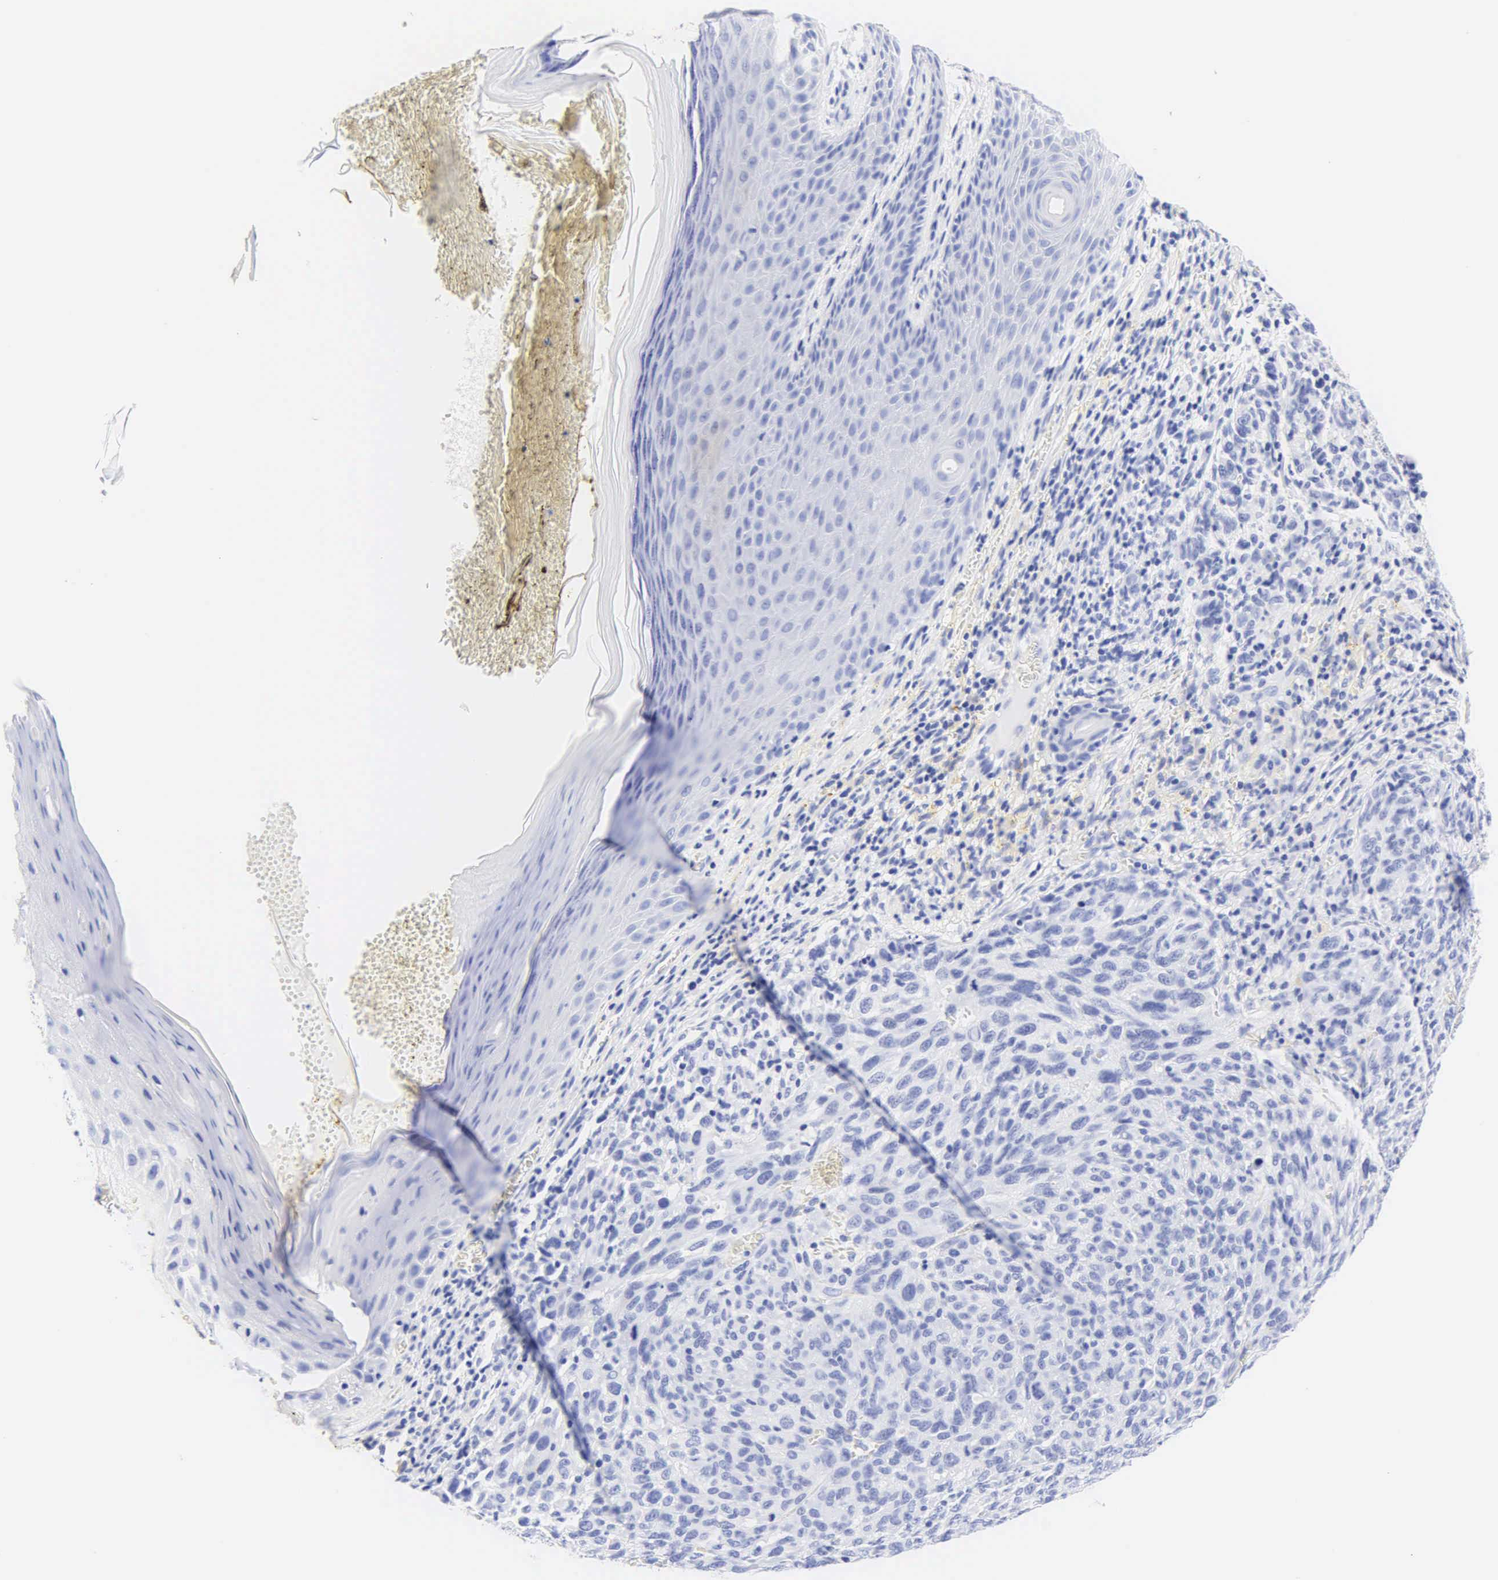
{"staining": {"intensity": "negative", "quantity": "none", "location": "none"}, "tissue": "melanoma", "cell_type": "Tumor cells", "image_type": "cancer", "snomed": [{"axis": "morphology", "description": "Malignant melanoma, NOS"}, {"axis": "topography", "description": "Skin"}], "caption": "Histopathology image shows no significant protein staining in tumor cells of melanoma.", "gene": "KRT20", "patient": {"sex": "male", "age": 76}}